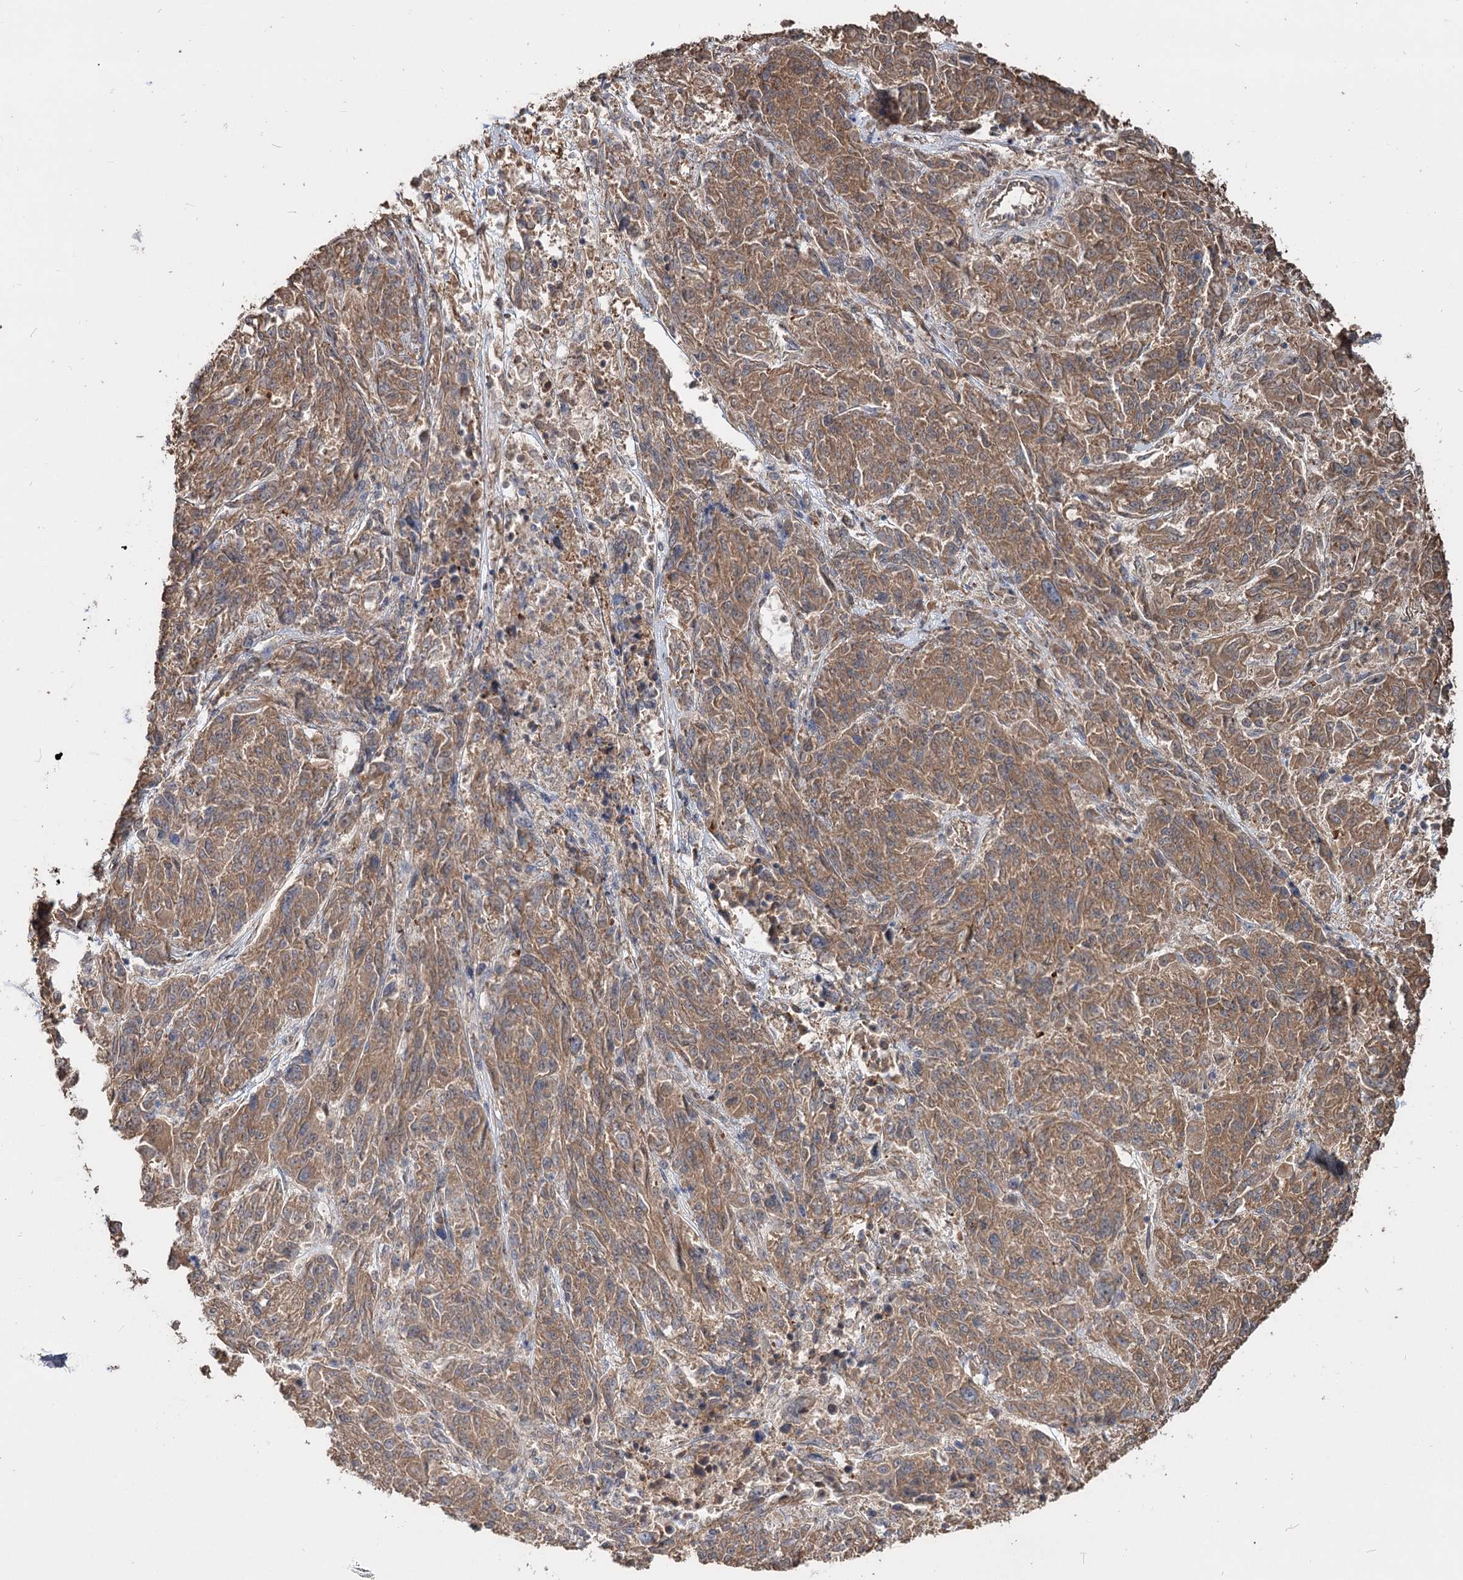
{"staining": {"intensity": "moderate", "quantity": ">75%", "location": "cytoplasmic/membranous"}, "tissue": "melanoma", "cell_type": "Tumor cells", "image_type": "cancer", "snomed": [{"axis": "morphology", "description": "Malignant melanoma, NOS"}, {"axis": "topography", "description": "Skin"}], "caption": "Immunohistochemical staining of malignant melanoma demonstrates moderate cytoplasmic/membranous protein expression in approximately >75% of tumor cells.", "gene": "SPART", "patient": {"sex": "male", "age": 53}}